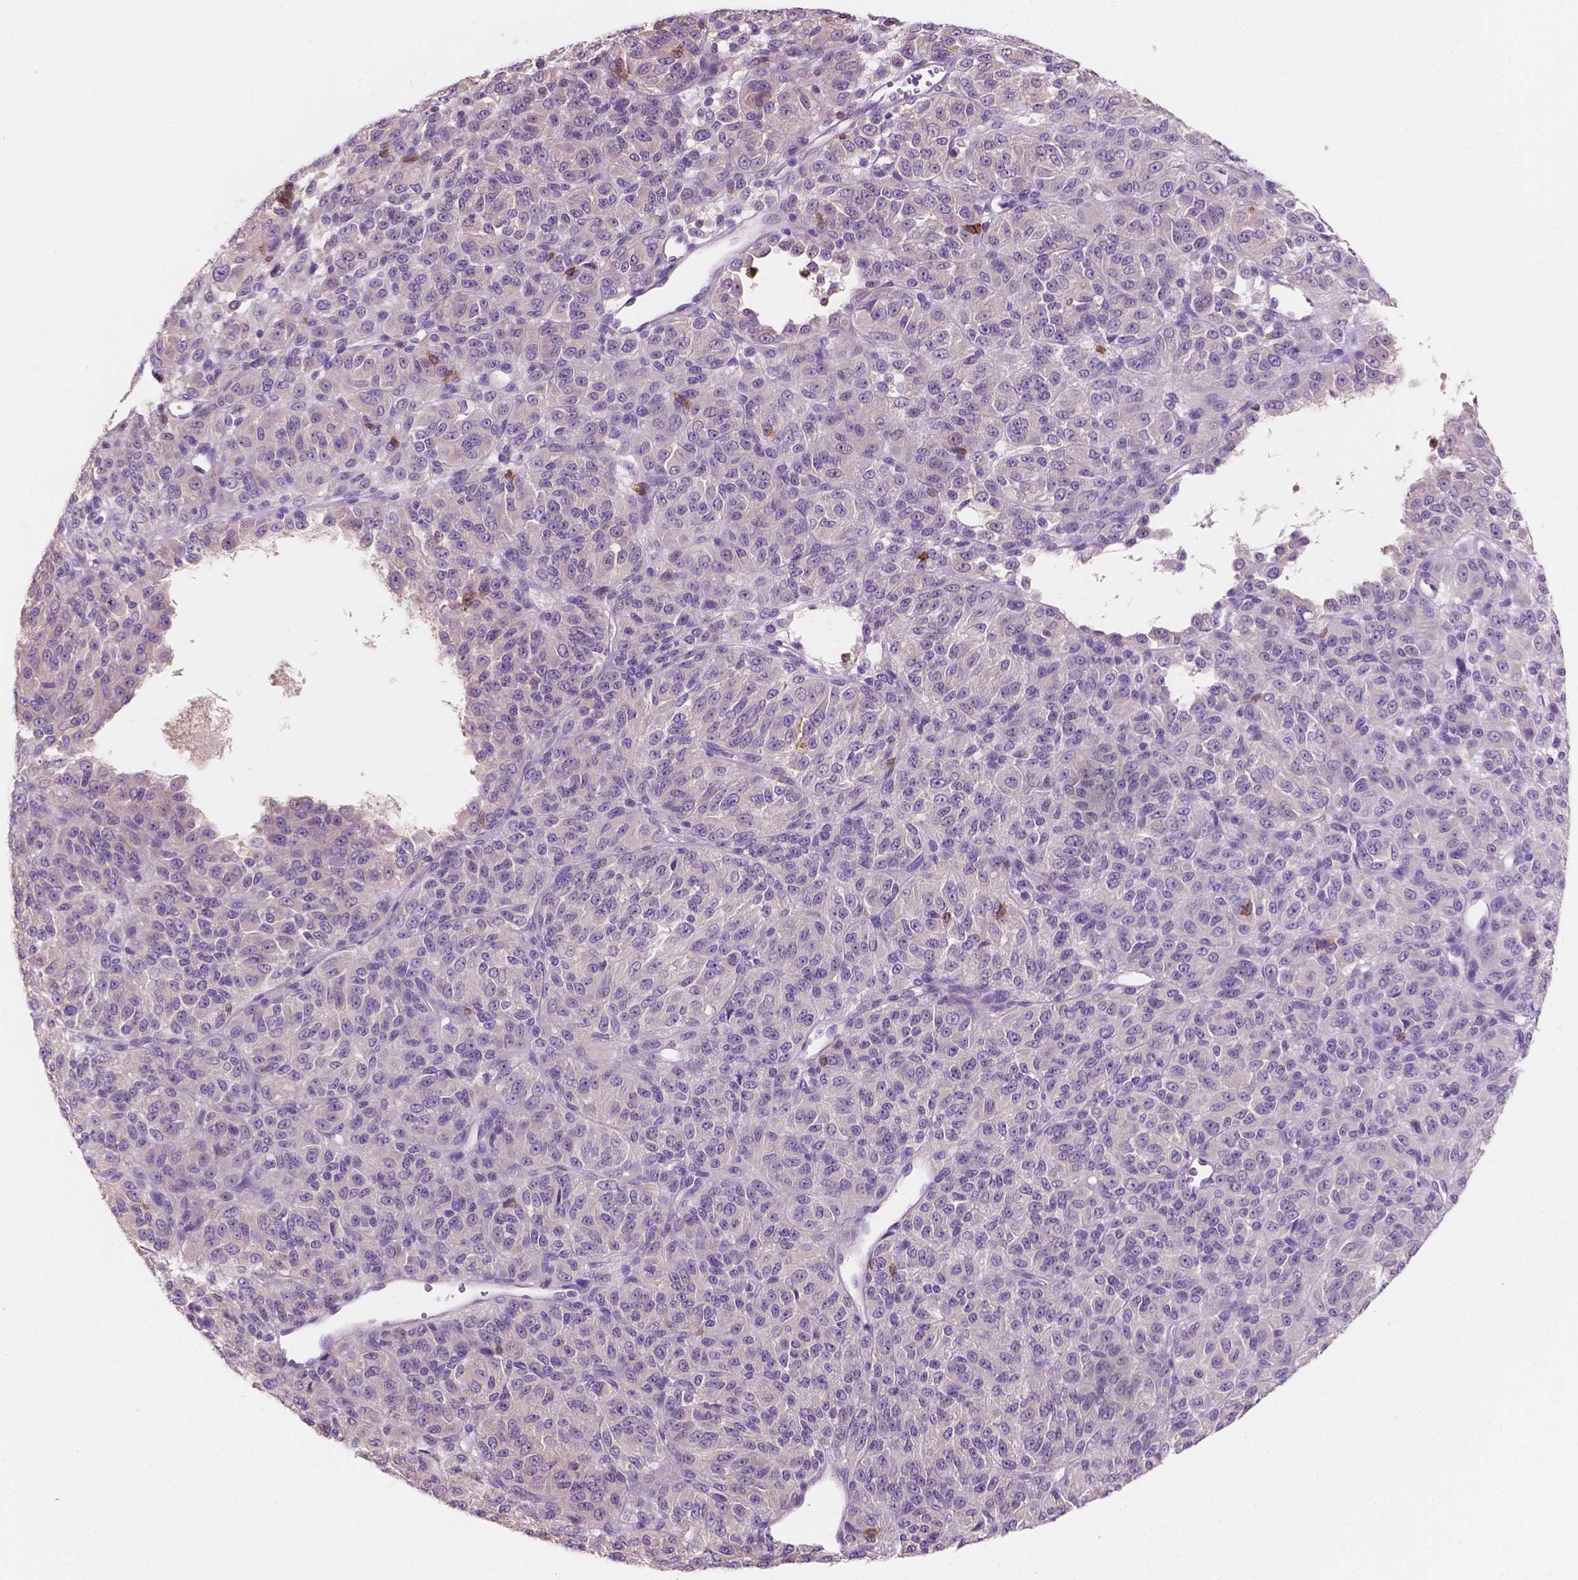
{"staining": {"intensity": "negative", "quantity": "none", "location": "none"}, "tissue": "melanoma", "cell_type": "Tumor cells", "image_type": "cancer", "snomed": [{"axis": "morphology", "description": "Malignant melanoma, Metastatic site"}, {"axis": "topography", "description": "Brain"}], "caption": "This is an immunohistochemistry (IHC) photomicrograph of human malignant melanoma (metastatic site). There is no staining in tumor cells.", "gene": "SEMA4A", "patient": {"sex": "female", "age": 56}}